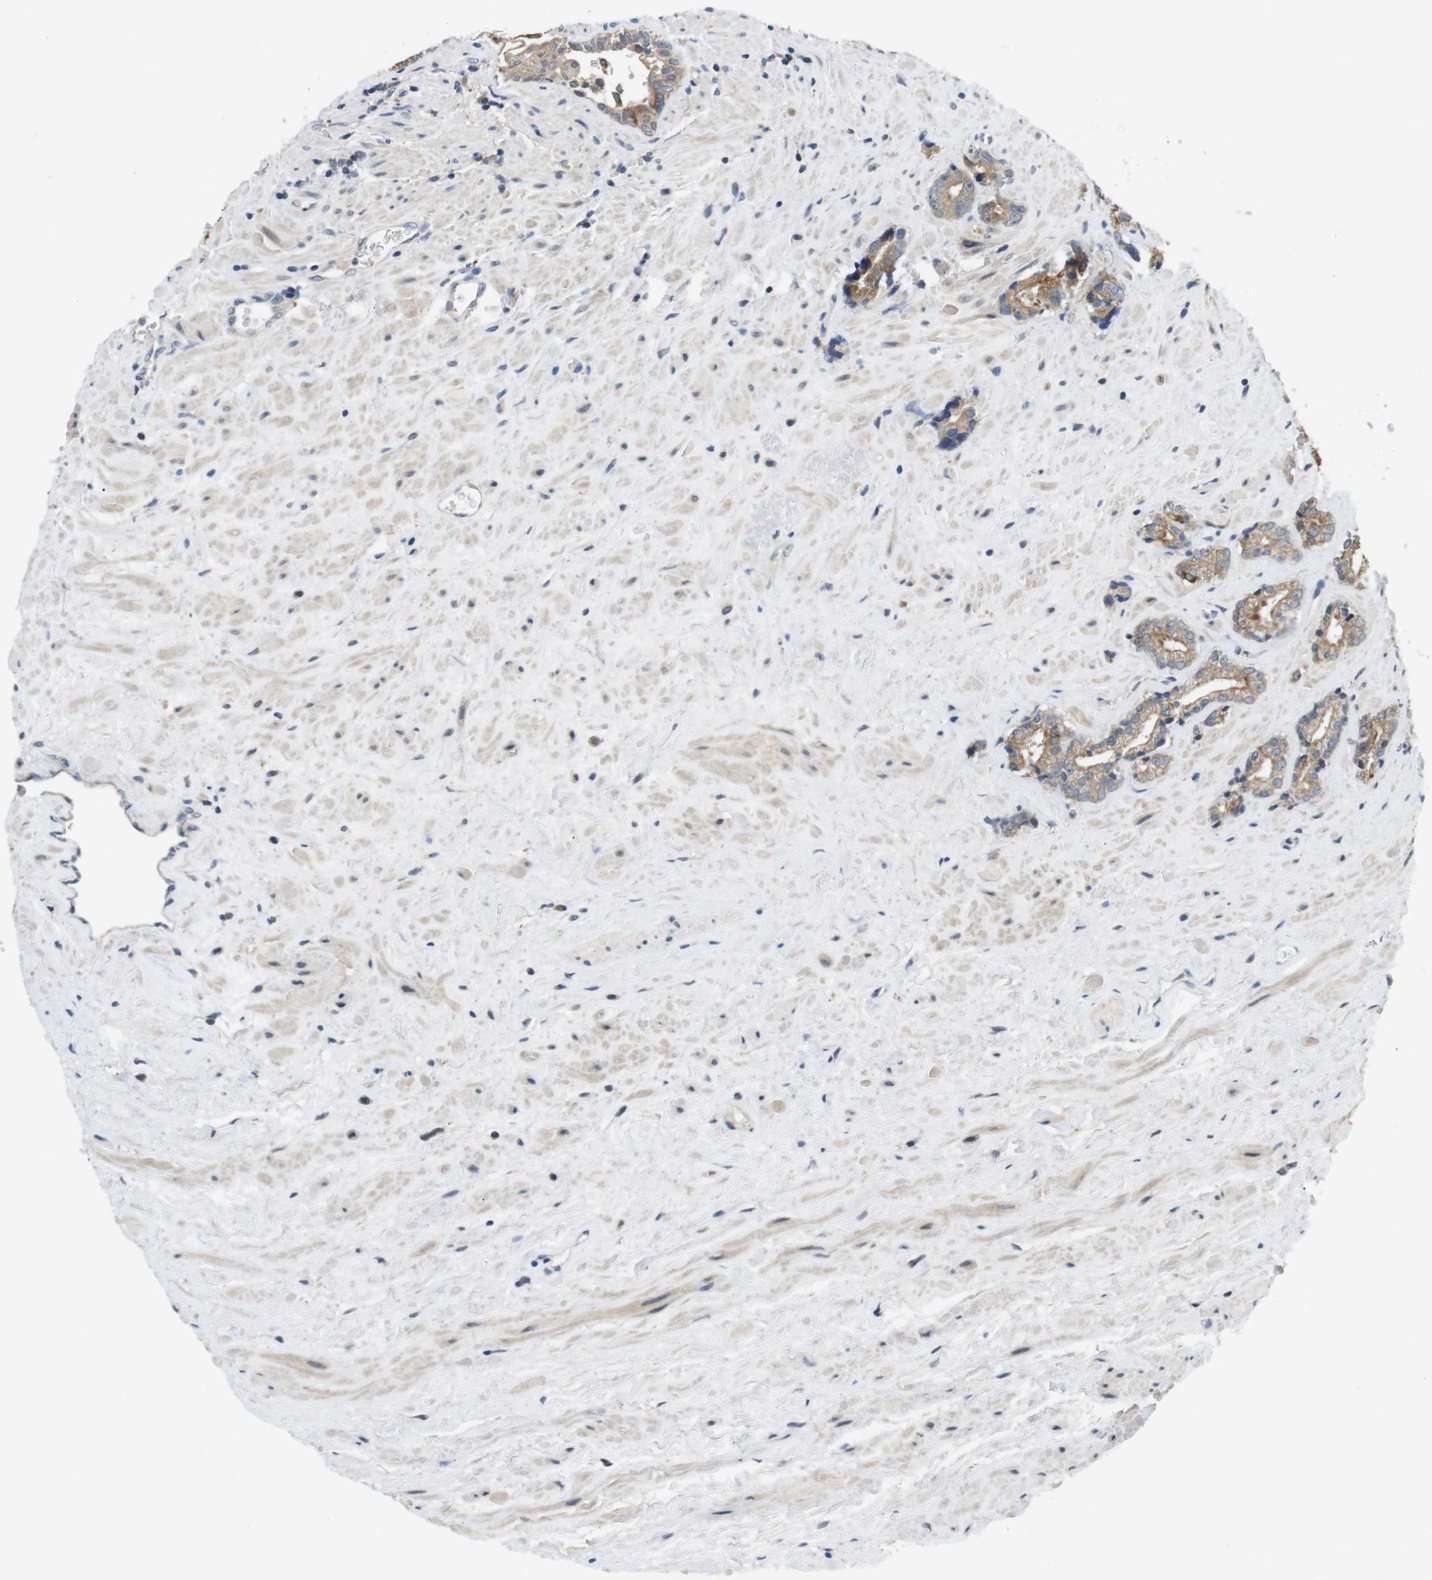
{"staining": {"intensity": "moderate", "quantity": ">75%", "location": "cytoplasmic/membranous"}, "tissue": "prostate cancer", "cell_type": "Tumor cells", "image_type": "cancer", "snomed": [{"axis": "morphology", "description": "Adenocarcinoma, High grade"}, {"axis": "topography", "description": "Prostate"}], "caption": "Moderate cytoplasmic/membranous expression for a protein is seen in approximately >75% of tumor cells of prostate cancer using immunohistochemistry.", "gene": "ADGRL3", "patient": {"sex": "male", "age": 71}}